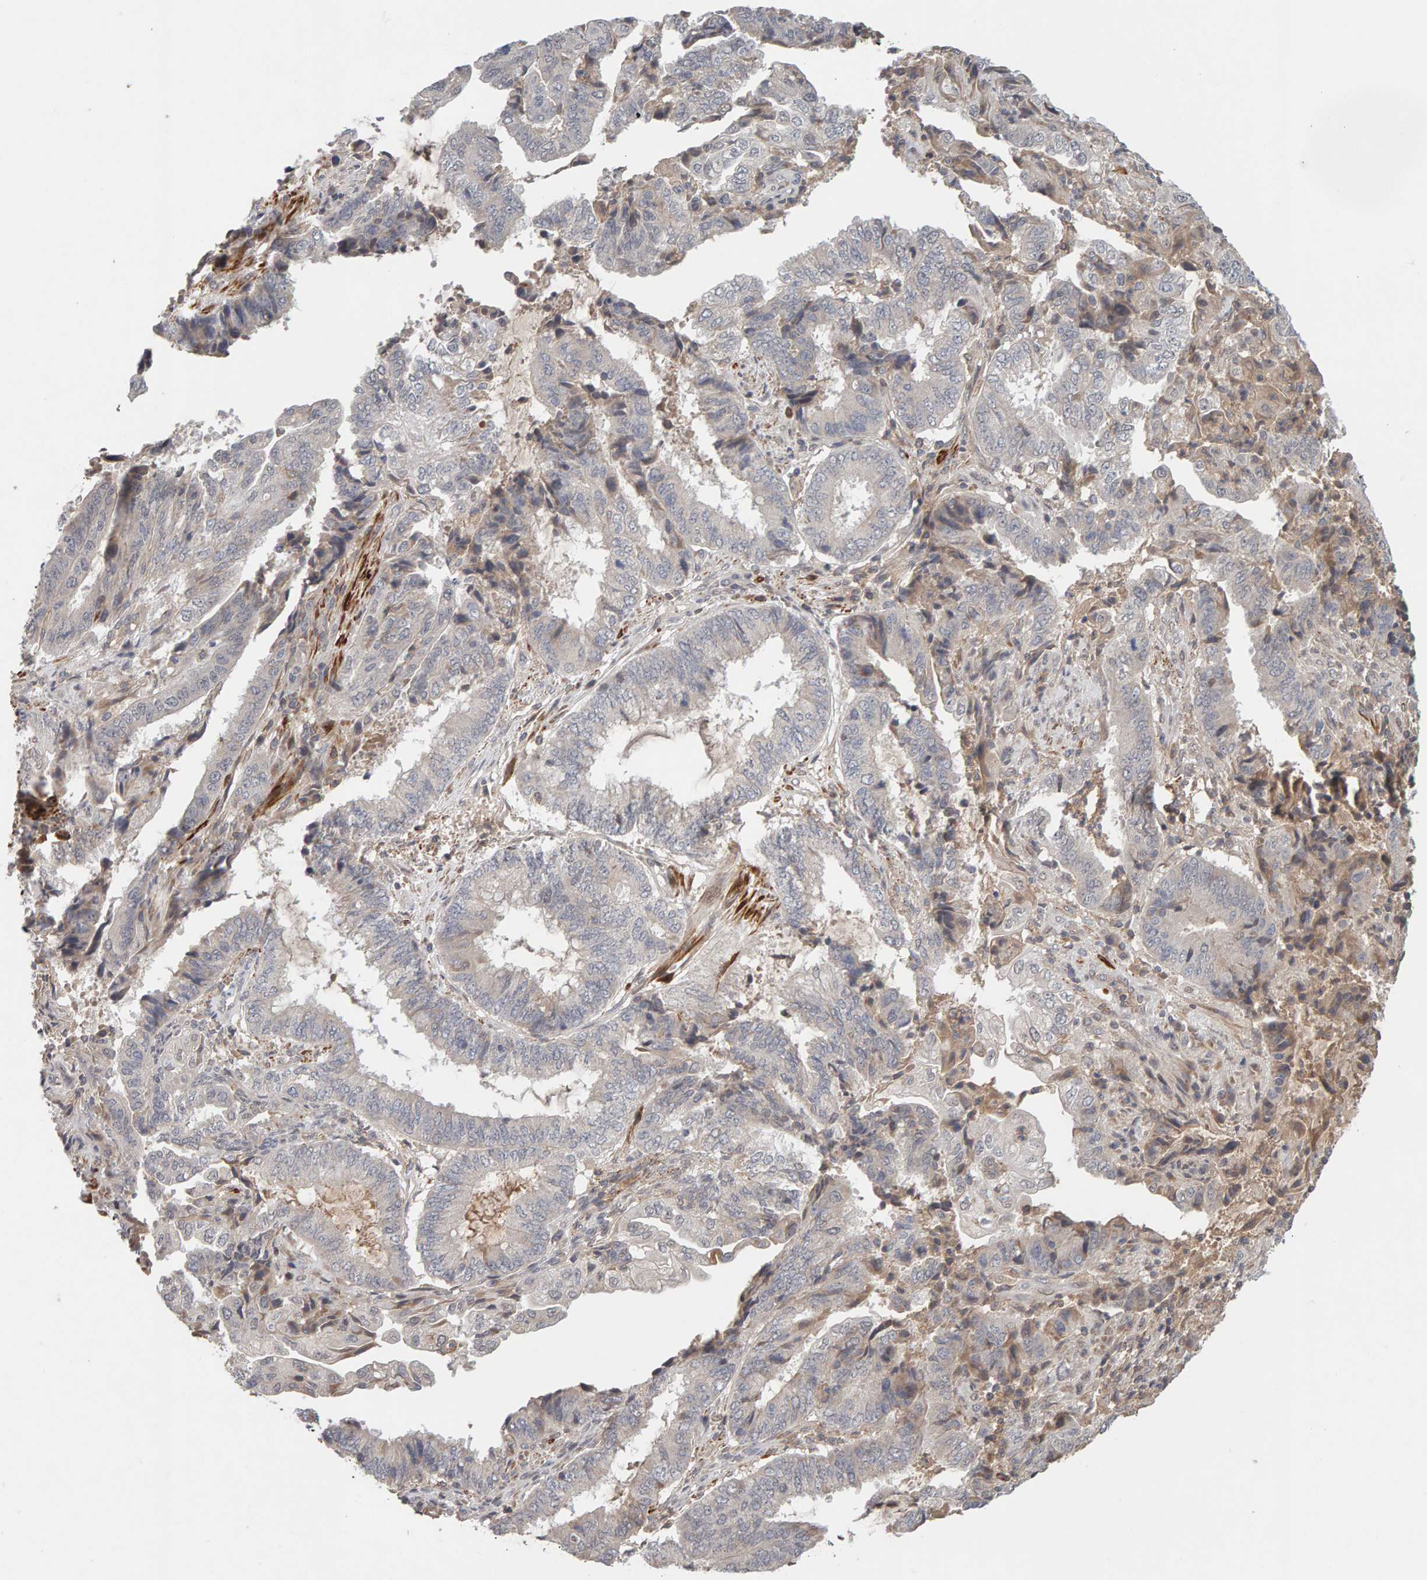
{"staining": {"intensity": "negative", "quantity": "none", "location": "none"}, "tissue": "endometrial cancer", "cell_type": "Tumor cells", "image_type": "cancer", "snomed": [{"axis": "morphology", "description": "Adenocarcinoma, NOS"}, {"axis": "topography", "description": "Endometrium"}], "caption": "Image shows no protein expression in tumor cells of endometrial adenocarcinoma tissue.", "gene": "NUDCD1", "patient": {"sex": "female", "age": 51}}